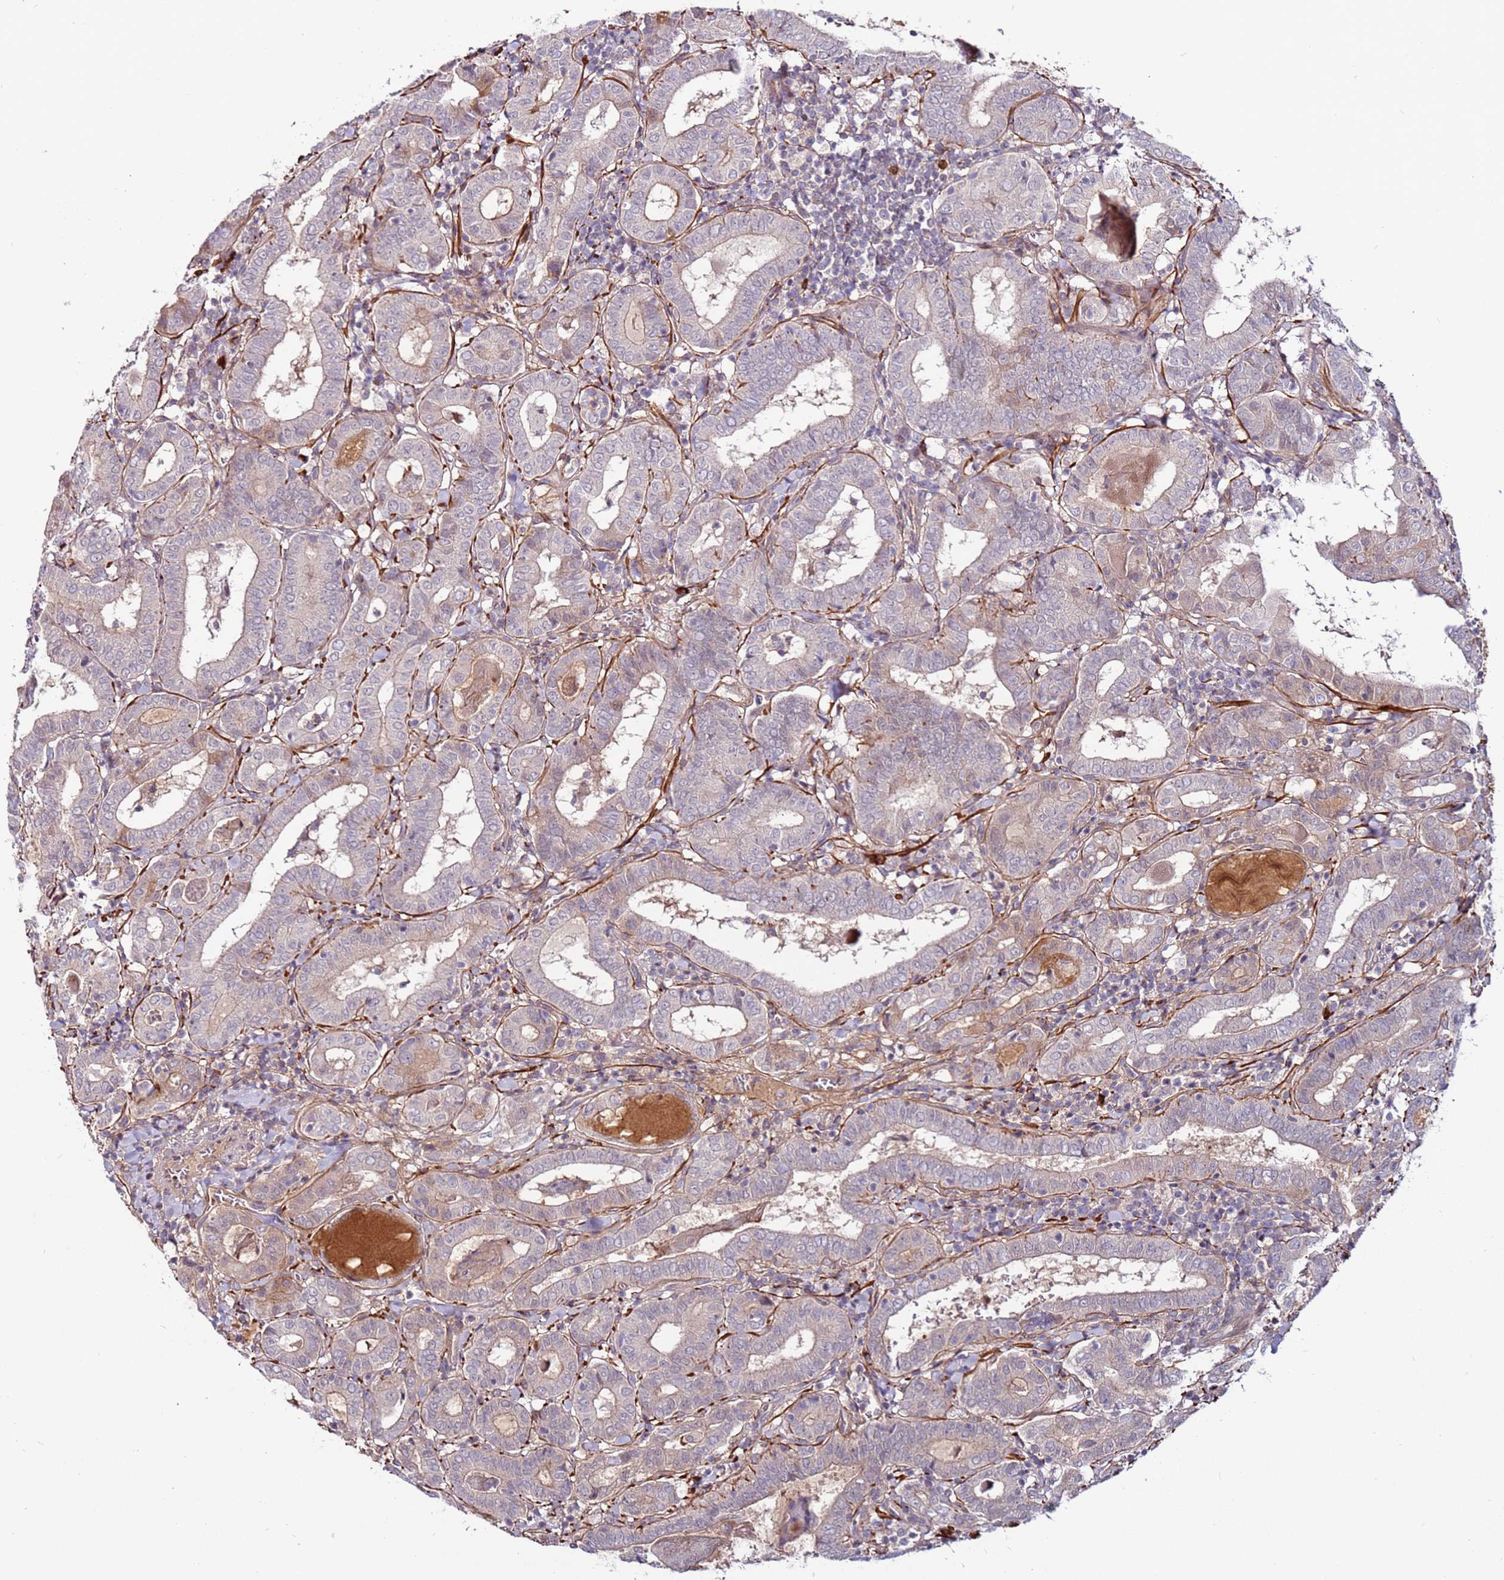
{"staining": {"intensity": "weak", "quantity": "<25%", "location": "cytoplasmic/membranous"}, "tissue": "thyroid cancer", "cell_type": "Tumor cells", "image_type": "cancer", "snomed": [{"axis": "morphology", "description": "Papillary adenocarcinoma, NOS"}, {"axis": "topography", "description": "Thyroid gland"}], "caption": "Immunohistochemical staining of human thyroid cancer (papillary adenocarcinoma) shows no significant expression in tumor cells.", "gene": "MTG2", "patient": {"sex": "female", "age": 72}}